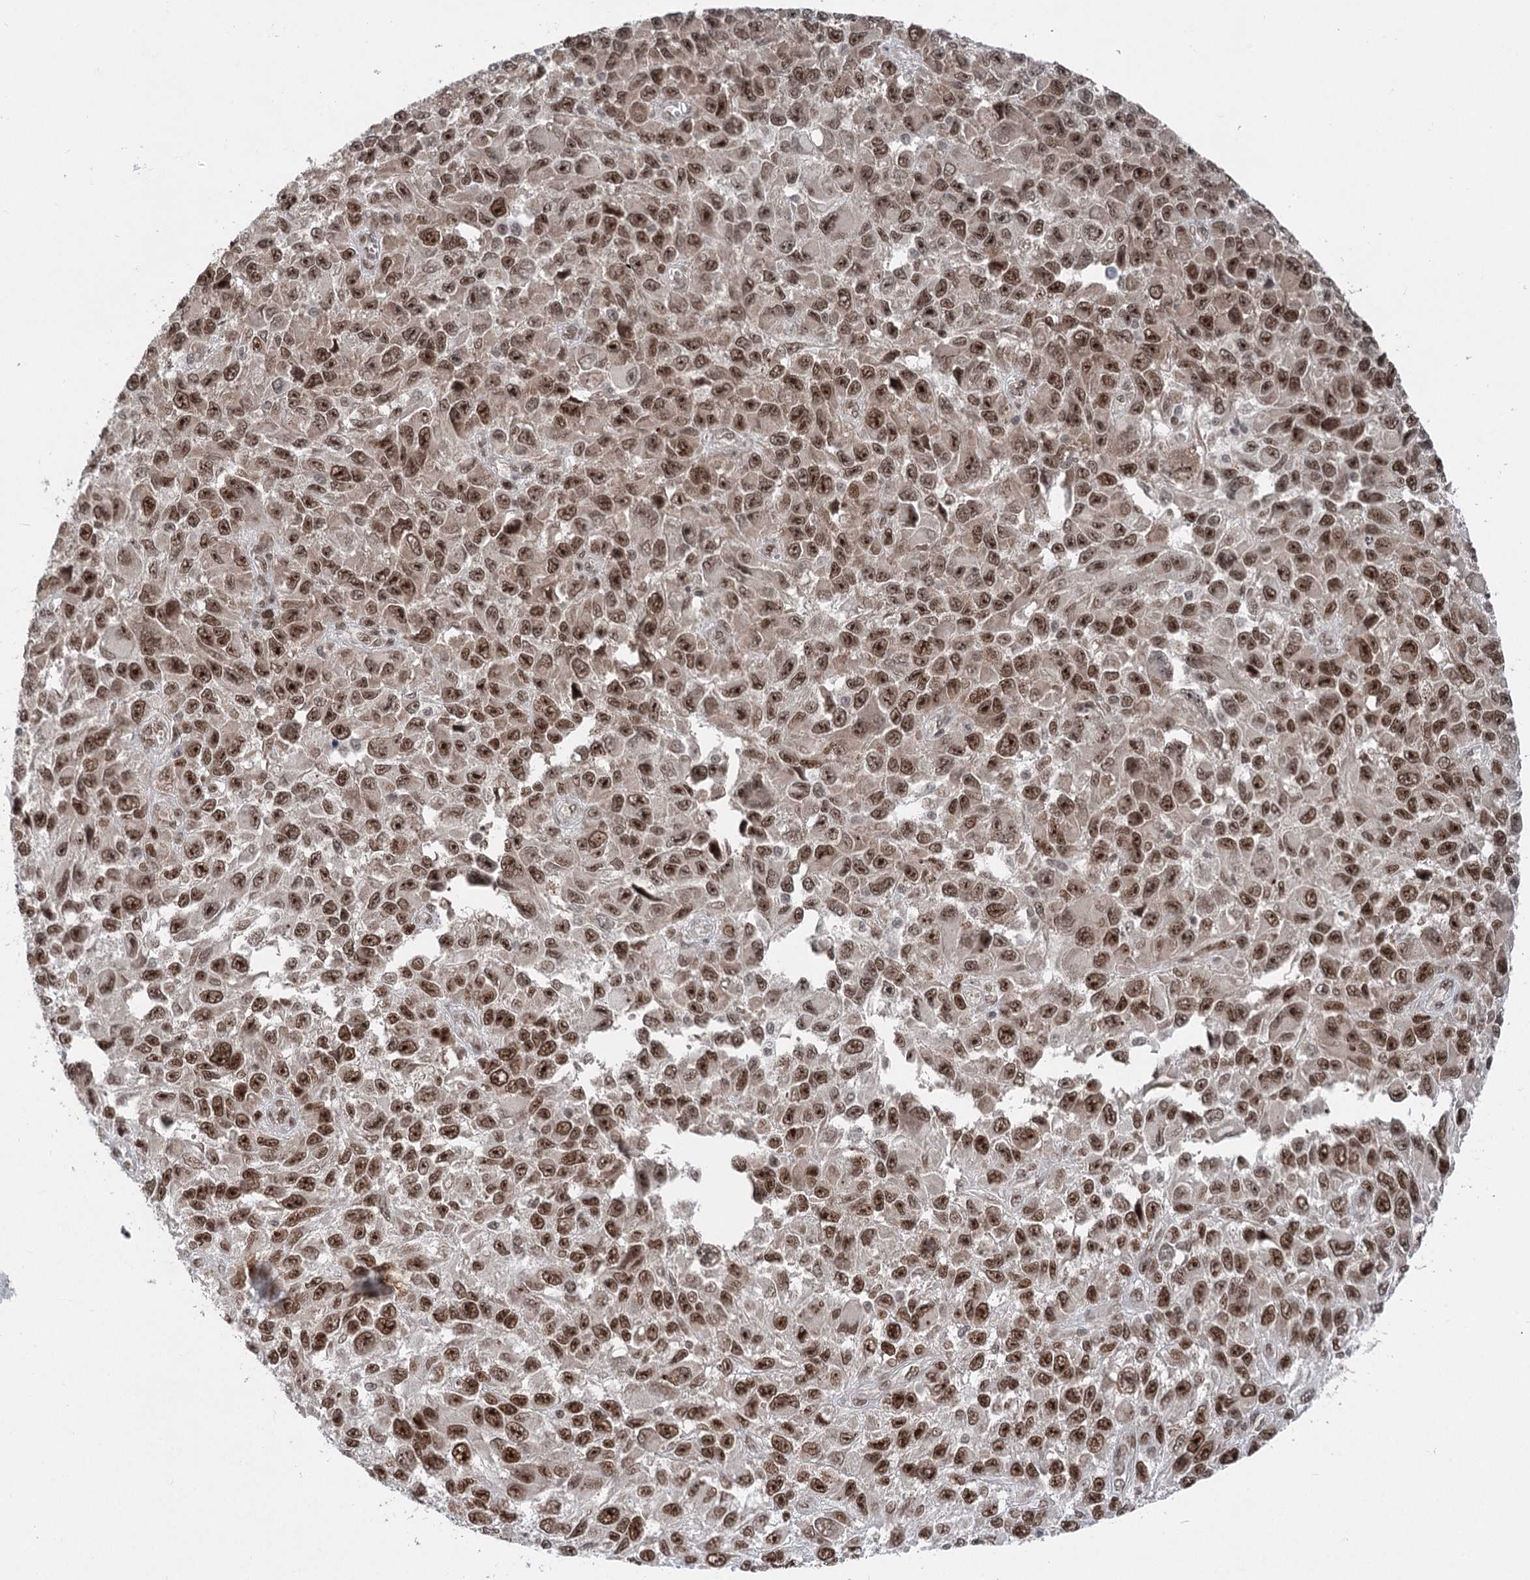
{"staining": {"intensity": "strong", "quantity": ">75%", "location": "nuclear"}, "tissue": "melanoma", "cell_type": "Tumor cells", "image_type": "cancer", "snomed": [{"axis": "morphology", "description": "Malignant melanoma, NOS"}, {"axis": "topography", "description": "Skin"}], "caption": "Immunohistochemical staining of melanoma displays high levels of strong nuclear protein staining in approximately >75% of tumor cells. Using DAB (3,3'-diaminobenzidine) (brown) and hematoxylin (blue) stains, captured at high magnification using brightfield microscopy.", "gene": "CGGBP1", "patient": {"sex": "female", "age": 96}}